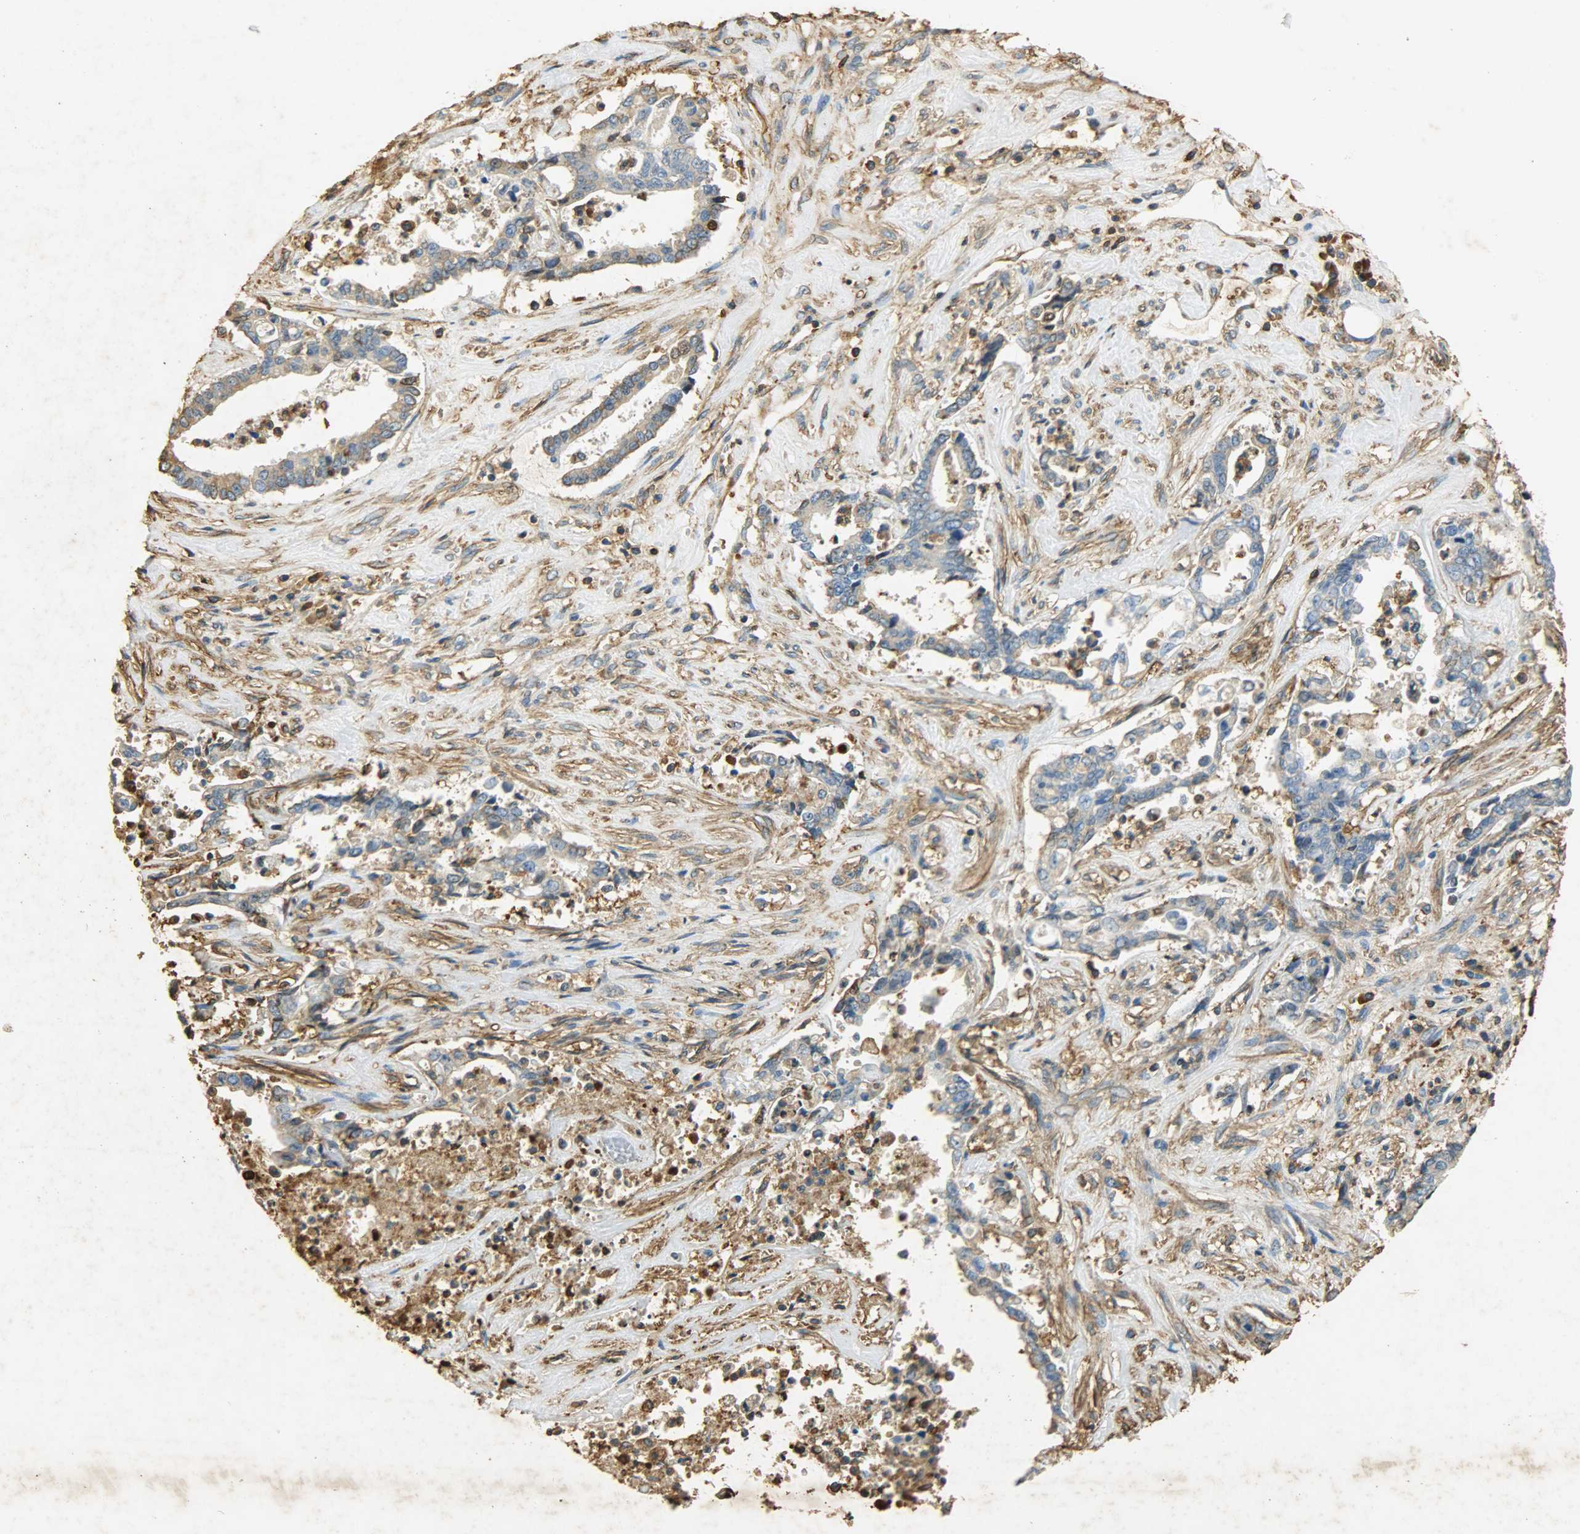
{"staining": {"intensity": "negative", "quantity": "none", "location": "none"}, "tissue": "liver cancer", "cell_type": "Tumor cells", "image_type": "cancer", "snomed": [{"axis": "morphology", "description": "Cholangiocarcinoma"}, {"axis": "topography", "description": "Liver"}], "caption": "Protein analysis of liver cholangiocarcinoma exhibits no significant staining in tumor cells.", "gene": "ANXA6", "patient": {"sex": "male", "age": 57}}